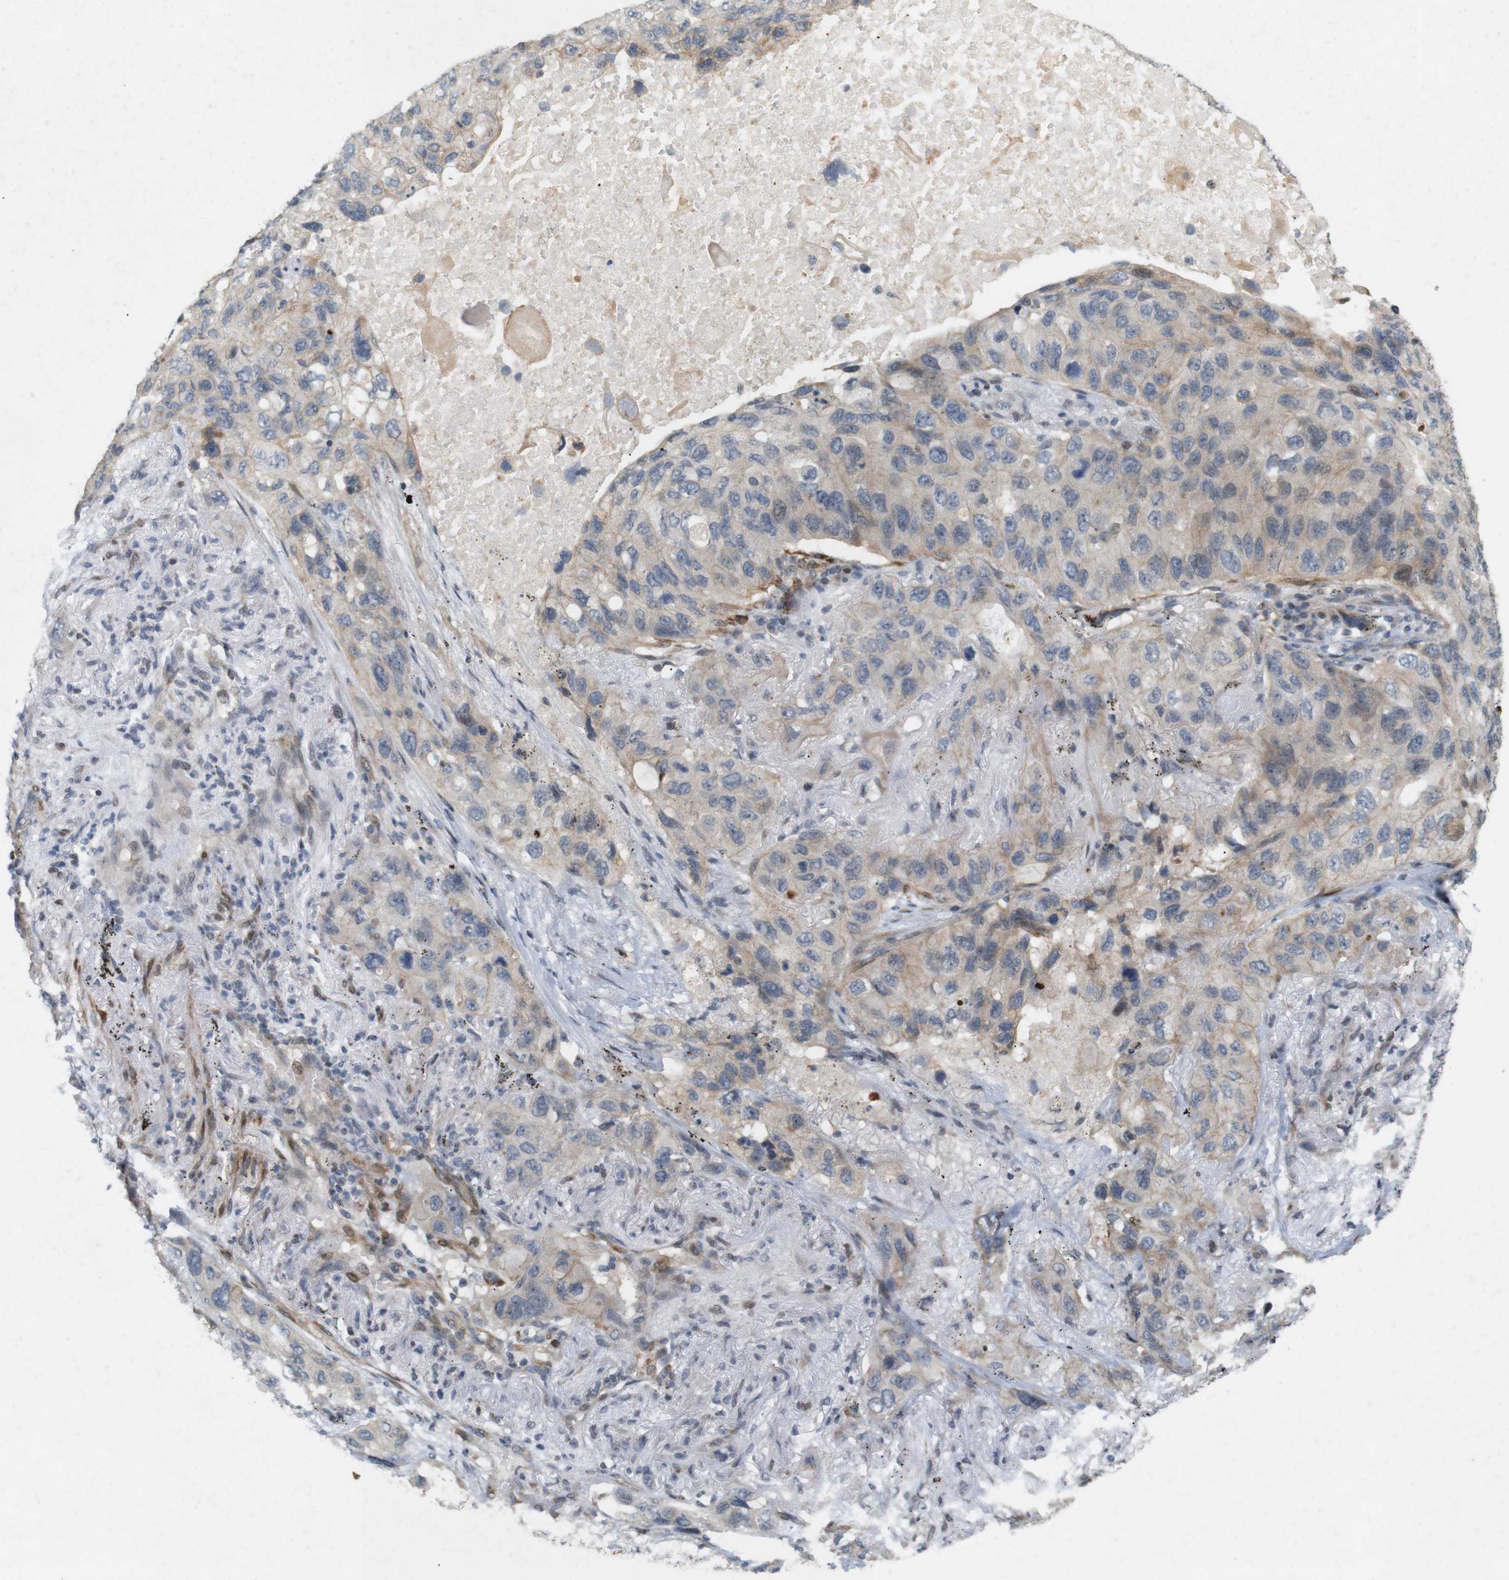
{"staining": {"intensity": "weak", "quantity": ">75%", "location": "cytoplasmic/membranous"}, "tissue": "lung cancer", "cell_type": "Tumor cells", "image_type": "cancer", "snomed": [{"axis": "morphology", "description": "Squamous cell carcinoma, NOS"}, {"axis": "topography", "description": "Lung"}], "caption": "This is a histology image of immunohistochemistry staining of lung cancer (squamous cell carcinoma), which shows weak staining in the cytoplasmic/membranous of tumor cells.", "gene": "PPP1R14A", "patient": {"sex": "female", "age": 73}}